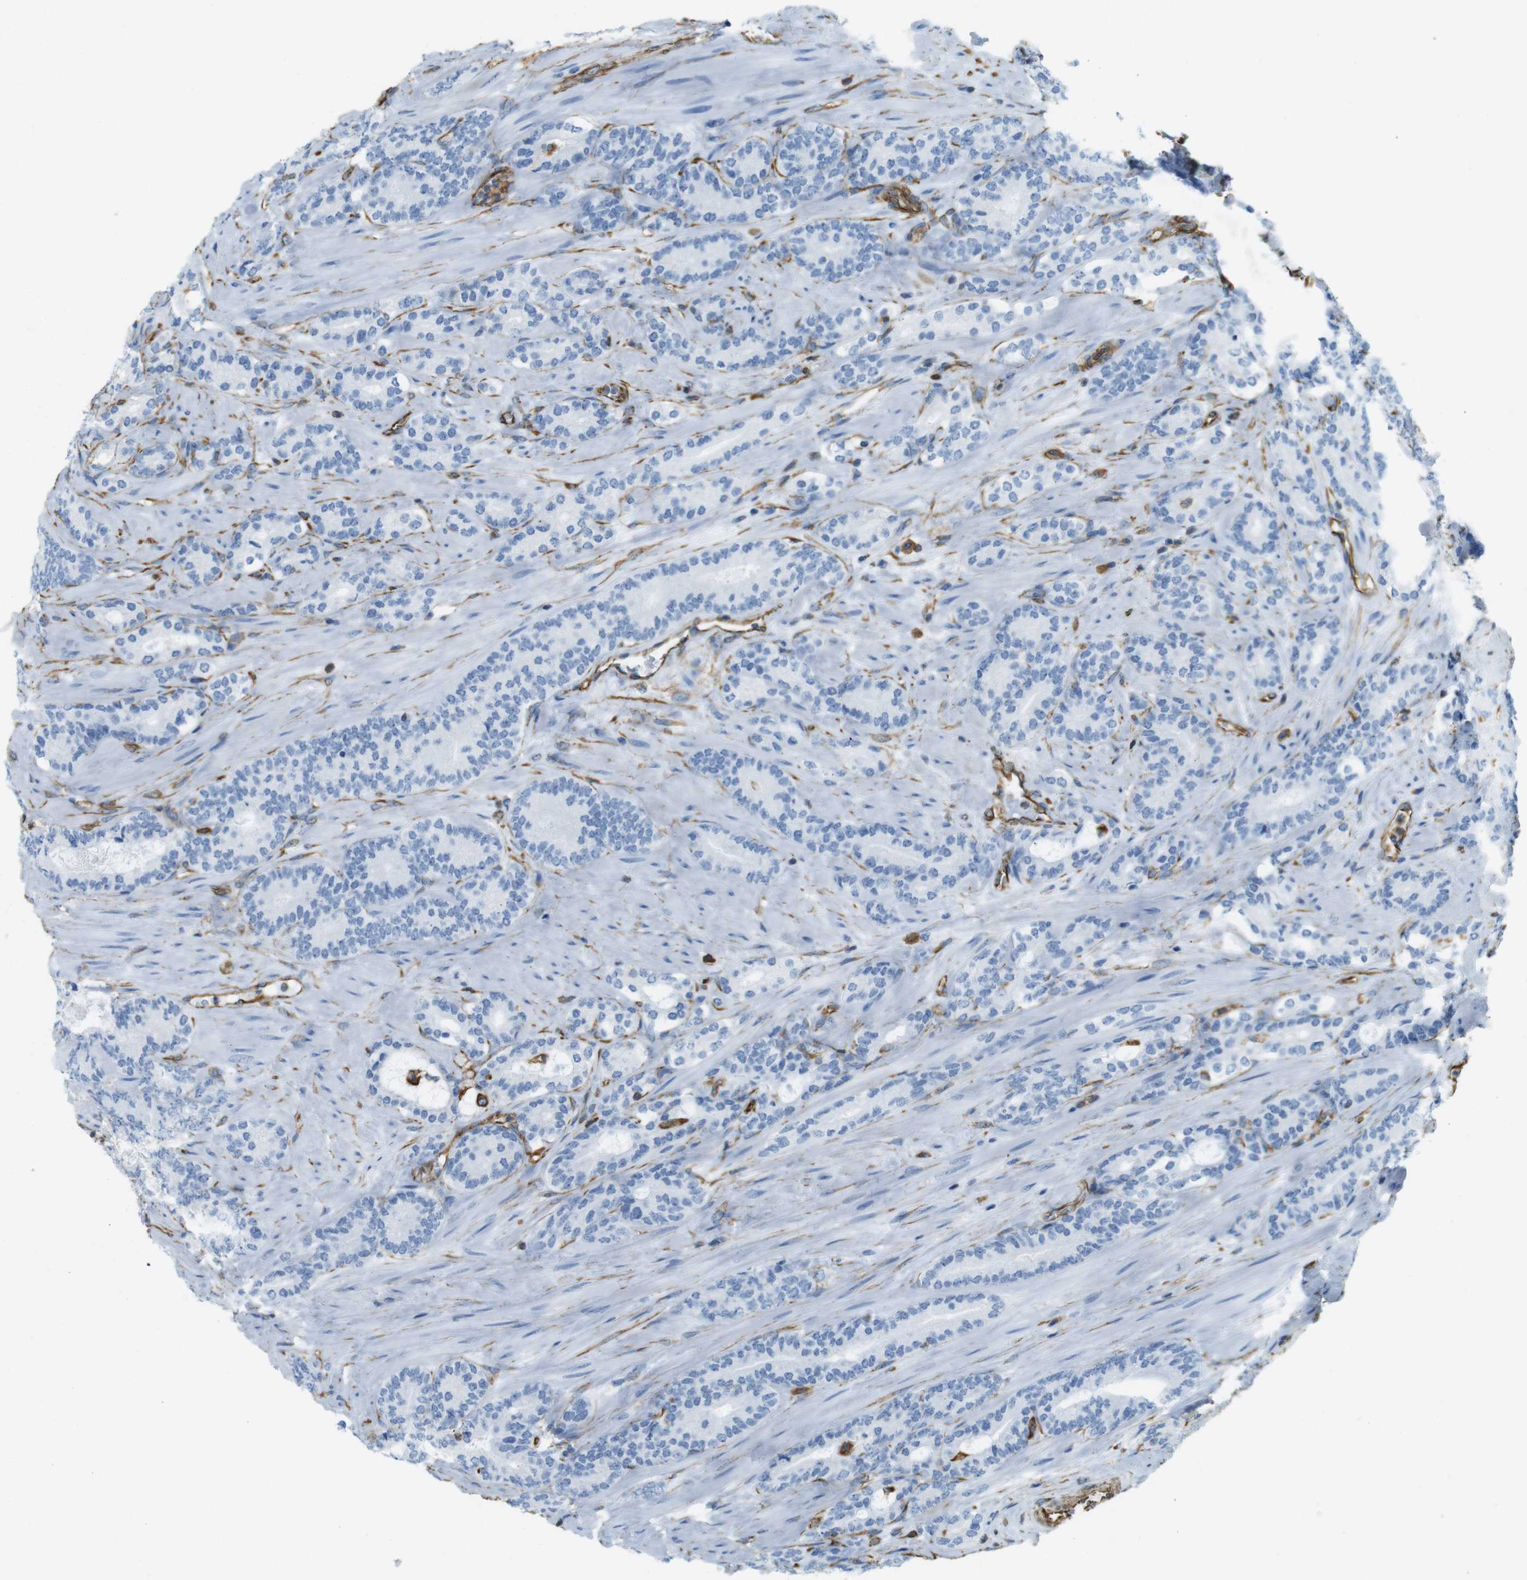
{"staining": {"intensity": "negative", "quantity": "none", "location": "none"}, "tissue": "prostate cancer", "cell_type": "Tumor cells", "image_type": "cancer", "snomed": [{"axis": "morphology", "description": "Adenocarcinoma, Low grade"}, {"axis": "topography", "description": "Prostate"}], "caption": "DAB (3,3'-diaminobenzidine) immunohistochemical staining of prostate cancer (adenocarcinoma (low-grade)) exhibits no significant positivity in tumor cells. (DAB (3,3'-diaminobenzidine) immunohistochemistry, high magnification).", "gene": "MS4A10", "patient": {"sex": "male", "age": 63}}